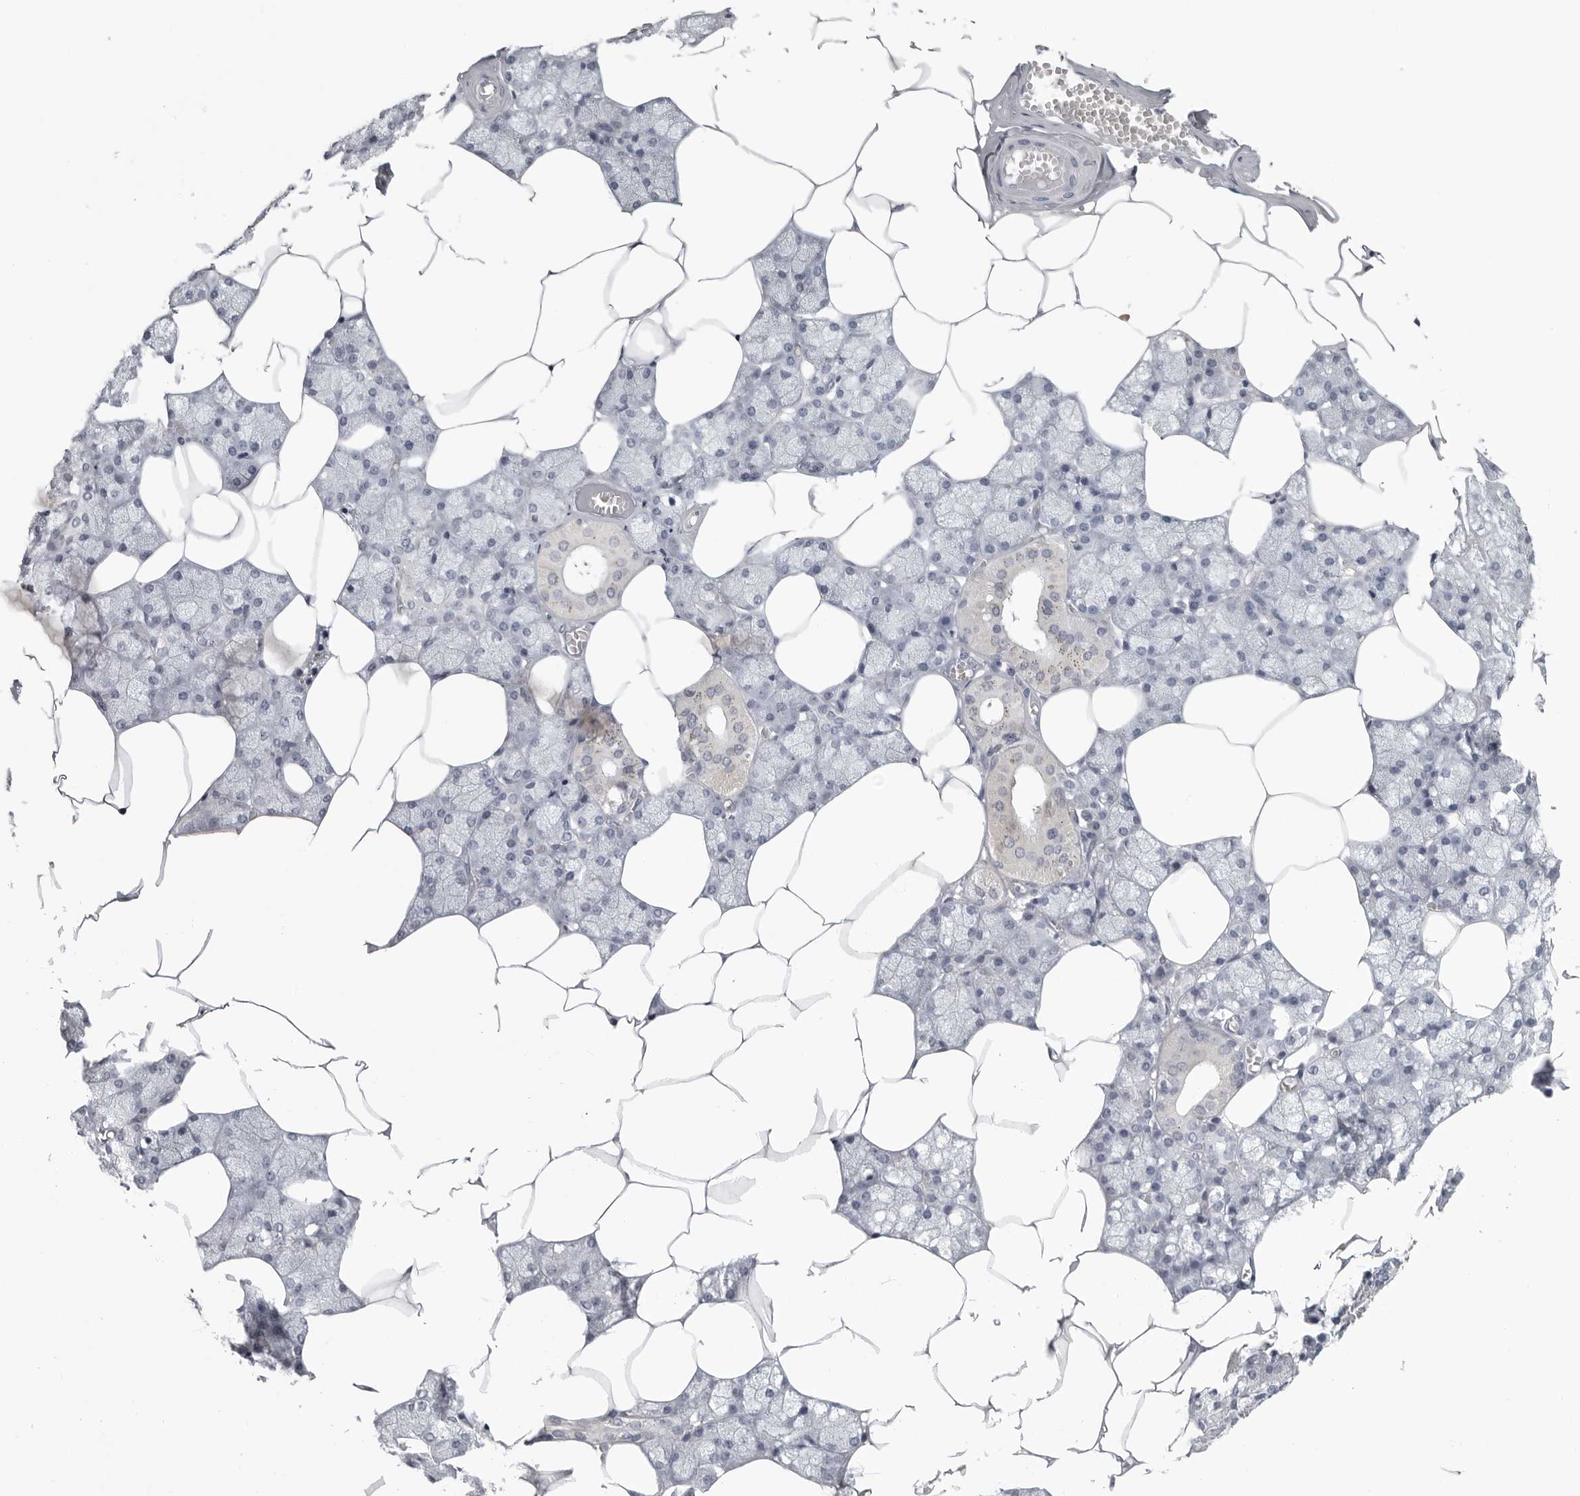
{"staining": {"intensity": "weak", "quantity": "<25%", "location": "cytoplasmic/membranous"}, "tissue": "salivary gland", "cell_type": "Glandular cells", "image_type": "normal", "snomed": [{"axis": "morphology", "description": "Normal tissue, NOS"}, {"axis": "topography", "description": "Salivary gland"}], "caption": "IHC micrograph of unremarkable salivary gland: salivary gland stained with DAB displays no significant protein expression in glandular cells.", "gene": "OPLAH", "patient": {"sex": "male", "age": 62}}